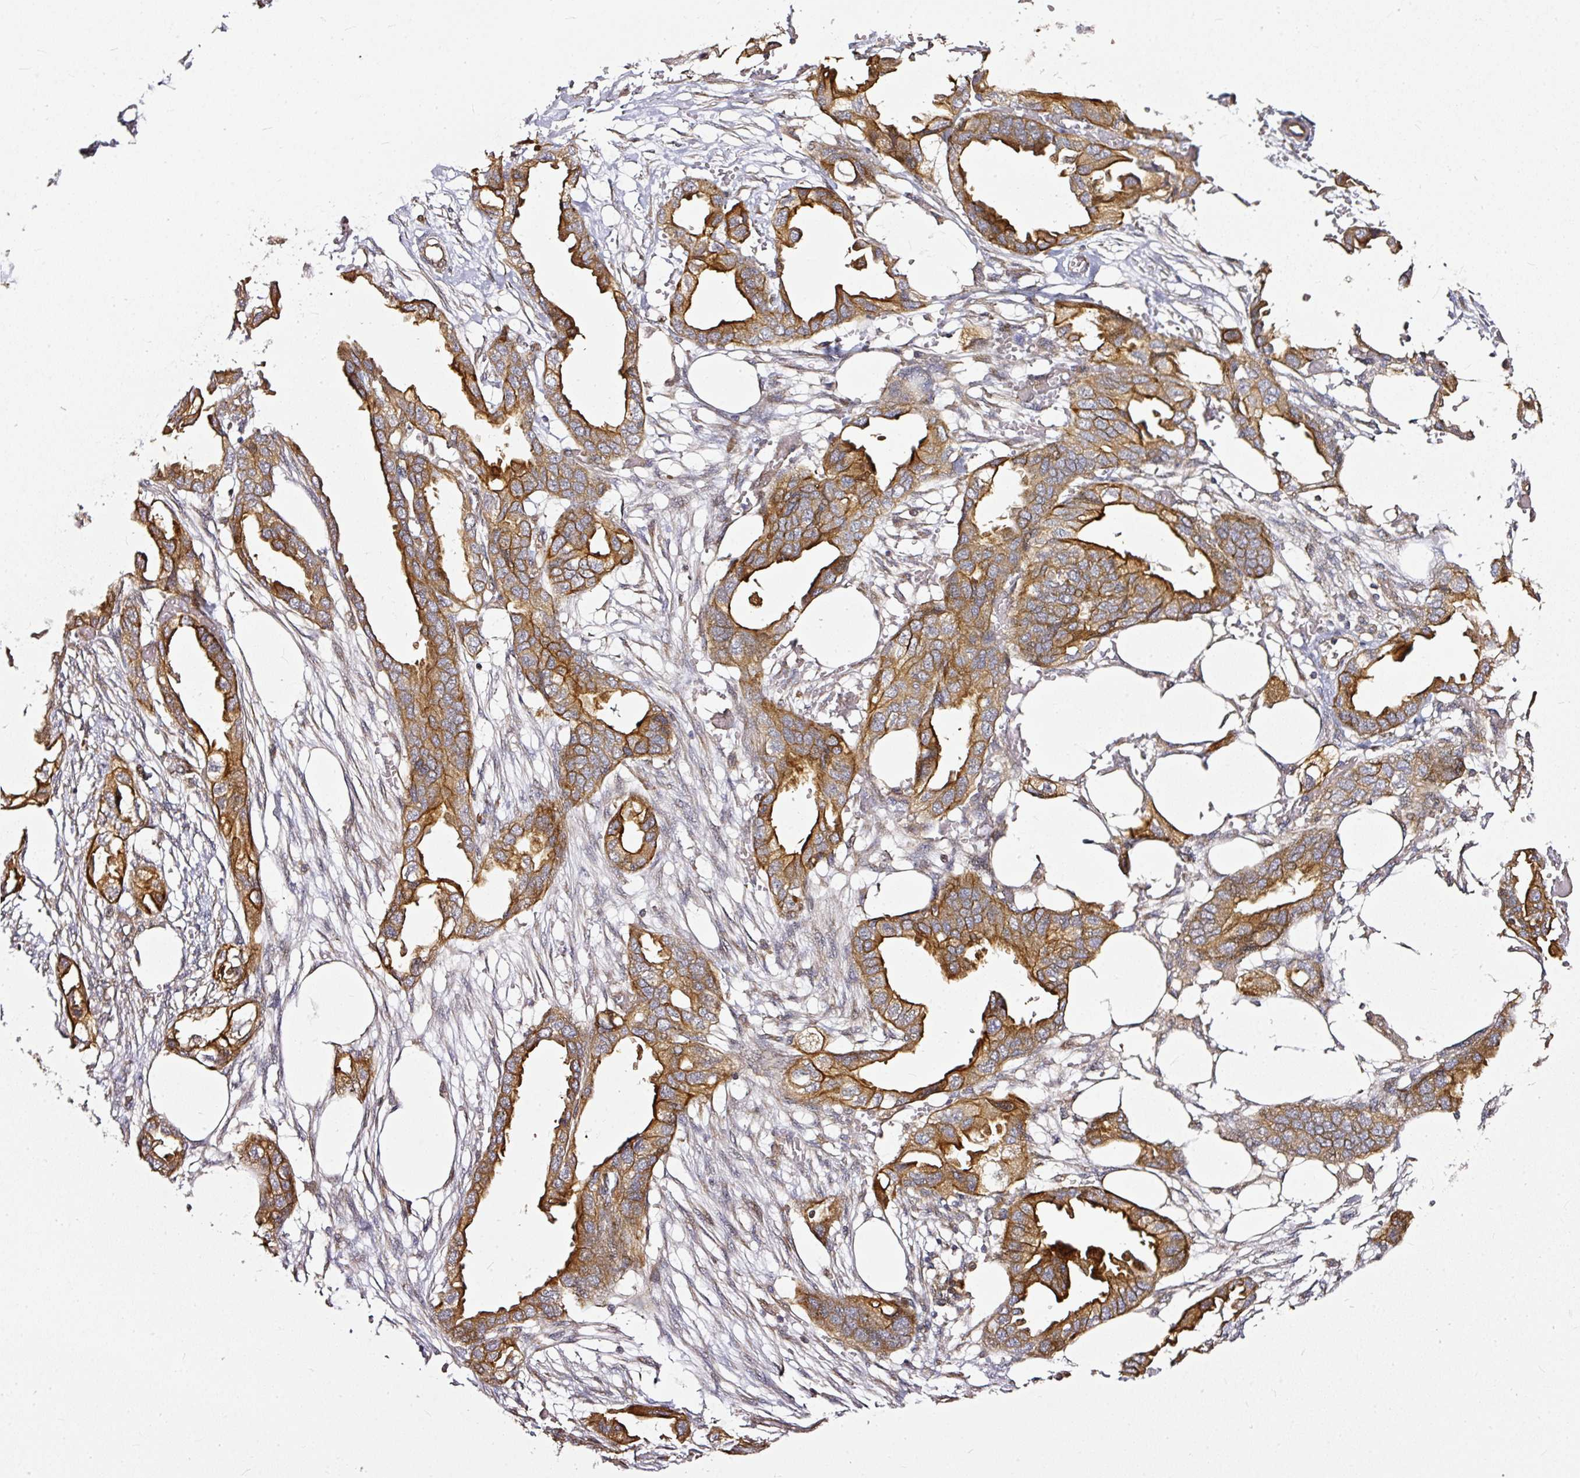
{"staining": {"intensity": "strong", "quantity": ">75%", "location": "cytoplasmic/membranous"}, "tissue": "endometrial cancer", "cell_type": "Tumor cells", "image_type": "cancer", "snomed": [{"axis": "morphology", "description": "Adenocarcinoma, NOS"}, {"axis": "morphology", "description": "Adenocarcinoma, metastatic, NOS"}, {"axis": "topography", "description": "Adipose tissue"}, {"axis": "topography", "description": "Endometrium"}], "caption": "Human endometrial cancer stained with a brown dye demonstrates strong cytoplasmic/membranous positive positivity in about >75% of tumor cells.", "gene": "MIF4GD", "patient": {"sex": "female", "age": 67}}